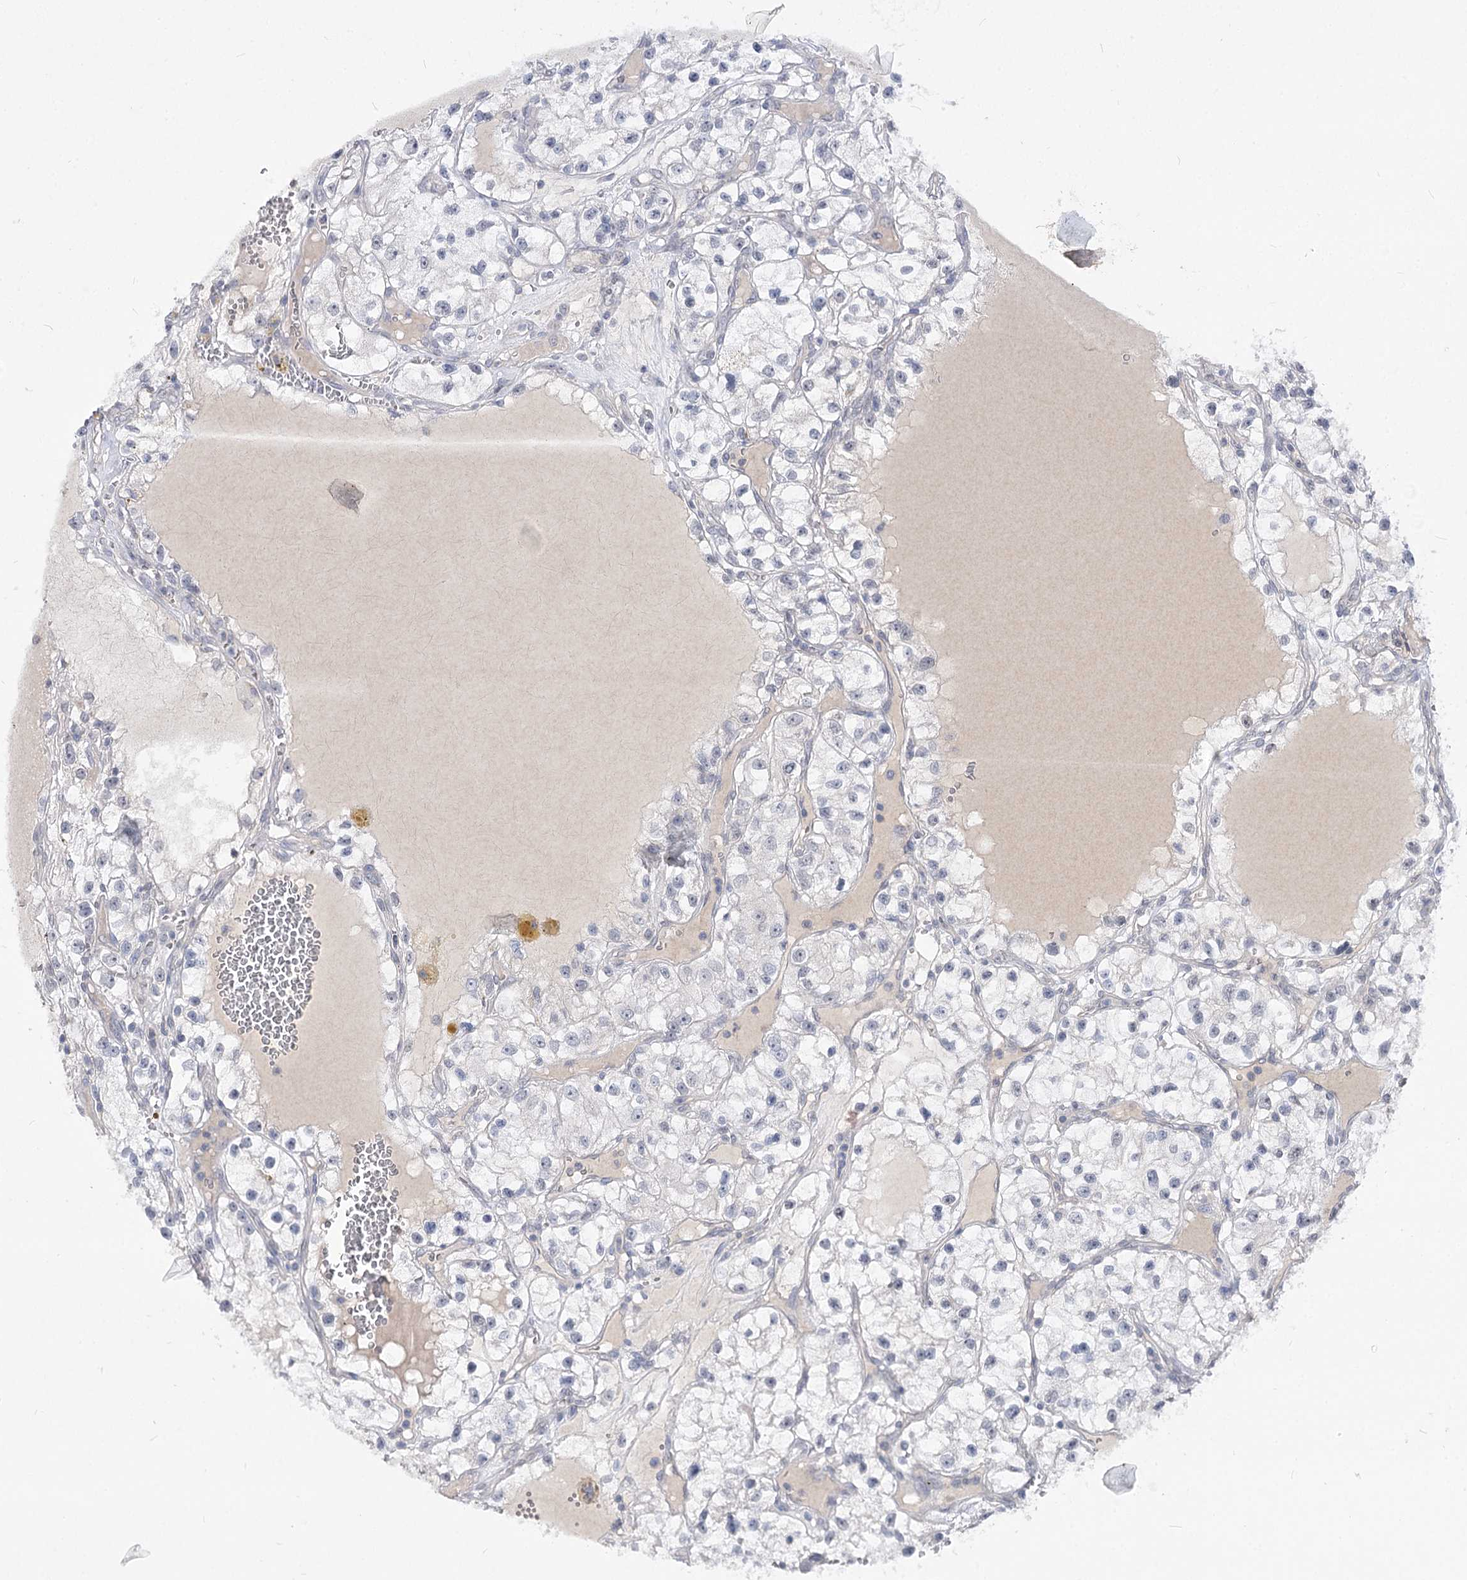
{"staining": {"intensity": "negative", "quantity": "none", "location": "none"}, "tissue": "renal cancer", "cell_type": "Tumor cells", "image_type": "cancer", "snomed": [{"axis": "morphology", "description": "Adenocarcinoma, NOS"}, {"axis": "topography", "description": "Kidney"}], "caption": "An IHC image of renal cancer is shown. There is no staining in tumor cells of renal cancer.", "gene": "ATP10B", "patient": {"sex": "female", "age": 57}}